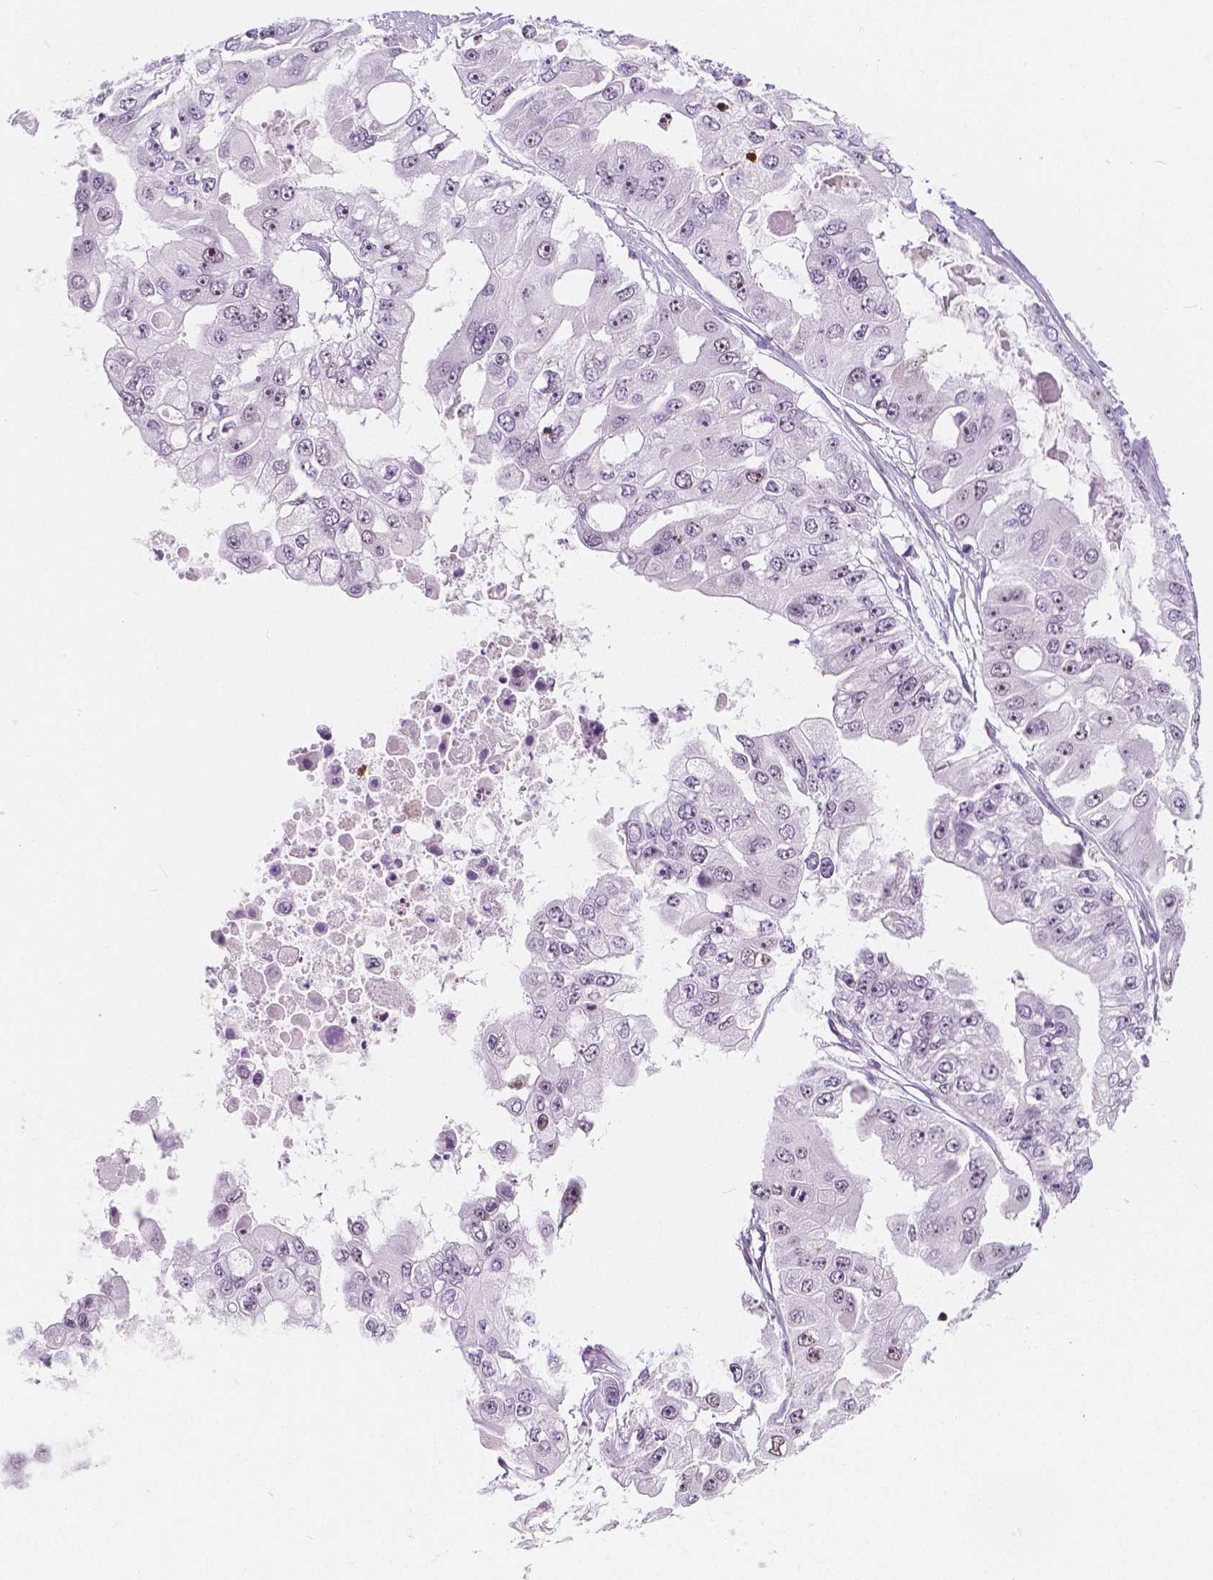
{"staining": {"intensity": "moderate", "quantity": "<25%", "location": "nuclear"}, "tissue": "ovarian cancer", "cell_type": "Tumor cells", "image_type": "cancer", "snomed": [{"axis": "morphology", "description": "Cystadenocarcinoma, serous, NOS"}, {"axis": "topography", "description": "Ovary"}], "caption": "Approximately <25% of tumor cells in serous cystadenocarcinoma (ovarian) show moderate nuclear protein staining as visualized by brown immunohistochemical staining.", "gene": "NOLC1", "patient": {"sex": "female", "age": 56}}